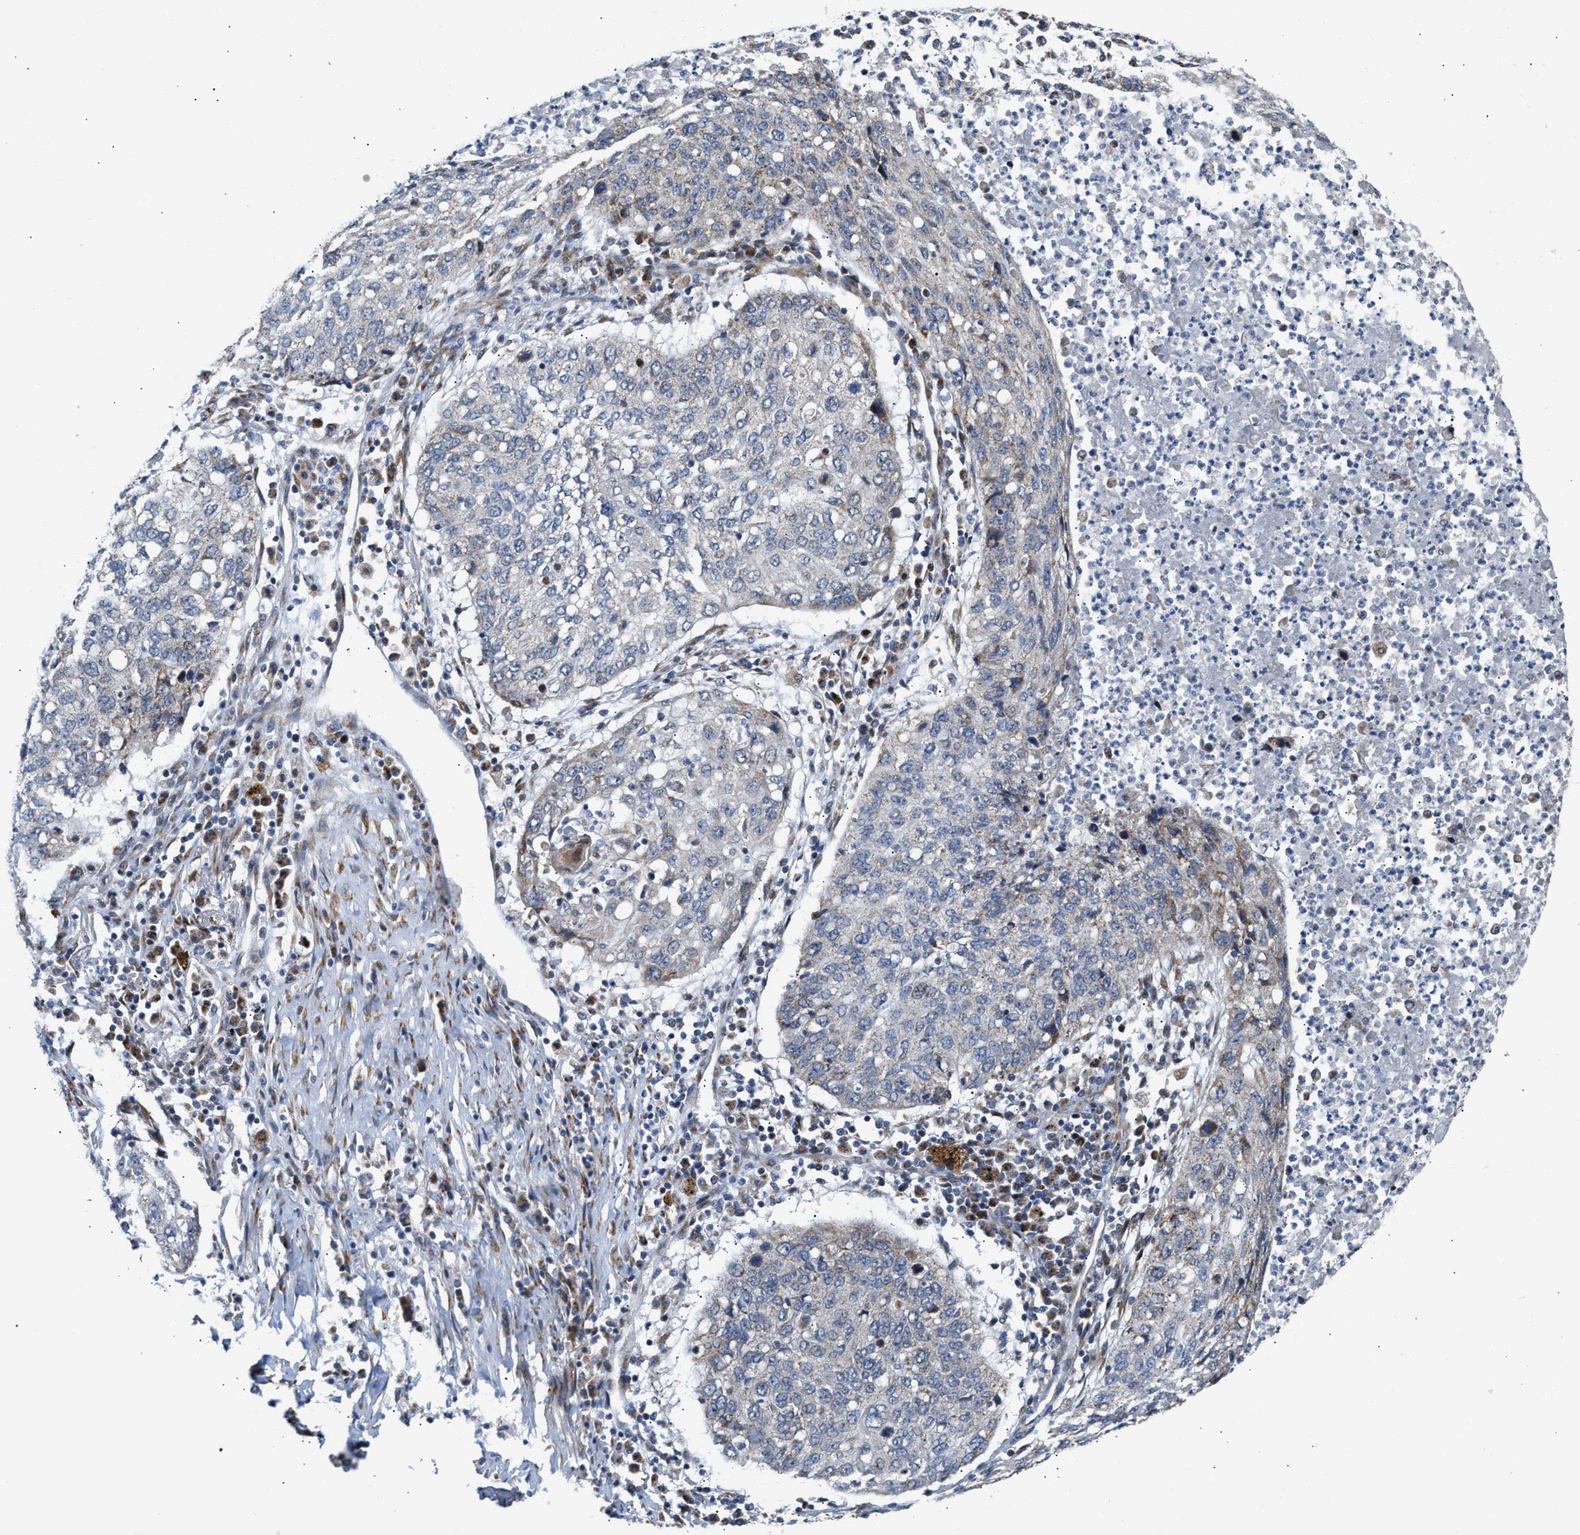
{"staining": {"intensity": "weak", "quantity": "<25%", "location": "cytoplasmic/membranous"}, "tissue": "lung cancer", "cell_type": "Tumor cells", "image_type": "cancer", "snomed": [{"axis": "morphology", "description": "Squamous cell carcinoma, NOS"}, {"axis": "topography", "description": "Lung"}], "caption": "IHC micrograph of human lung squamous cell carcinoma stained for a protein (brown), which displays no expression in tumor cells.", "gene": "DEPTOR", "patient": {"sex": "female", "age": 63}}